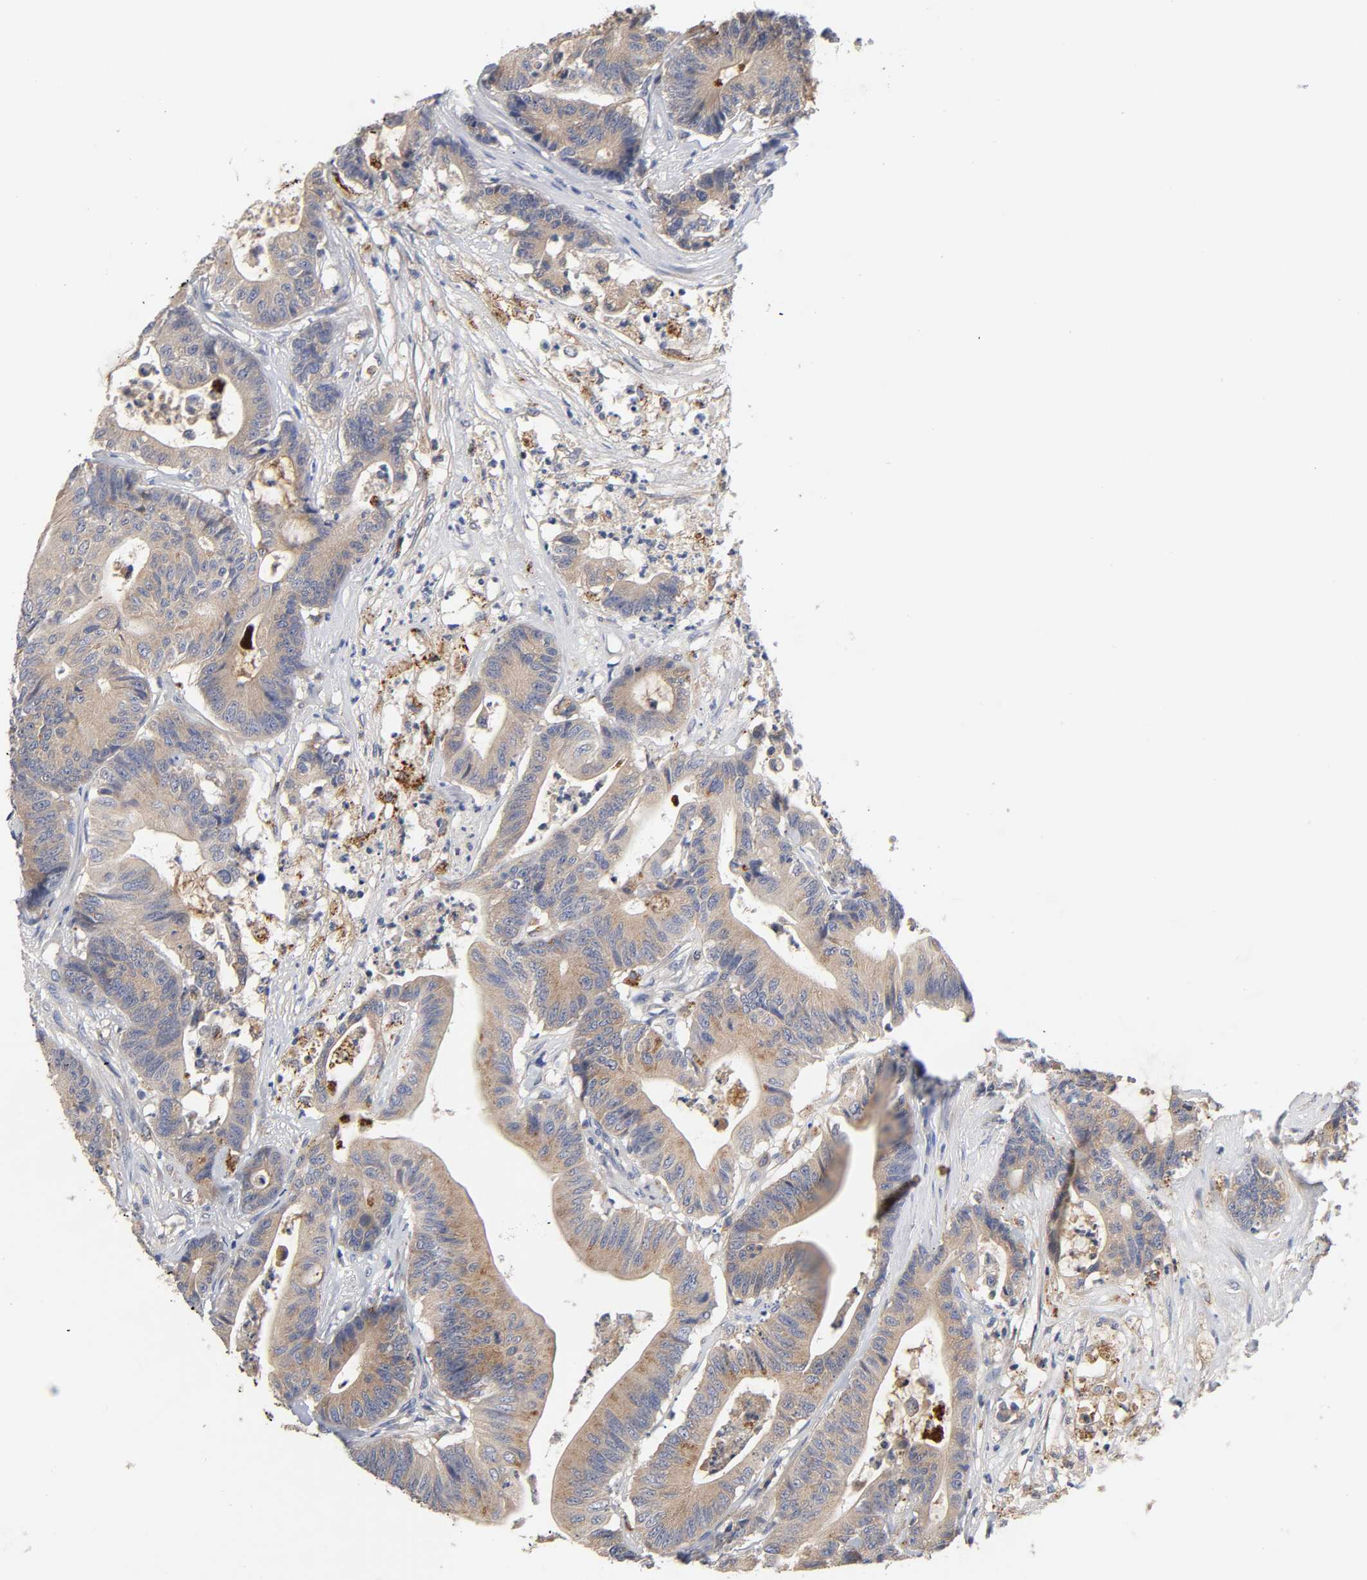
{"staining": {"intensity": "weak", "quantity": ">75%", "location": "cytoplasmic/membranous"}, "tissue": "colorectal cancer", "cell_type": "Tumor cells", "image_type": "cancer", "snomed": [{"axis": "morphology", "description": "Adenocarcinoma, NOS"}, {"axis": "topography", "description": "Colon"}], "caption": "A histopathology image of colorectal cancer (adenocarcinoma) stained for a protein shows weak cytoplasmic/membranous brown staining in tumor cells.", "gene": "C17orf75", "patient": {"sex": "female", "age": 84}}